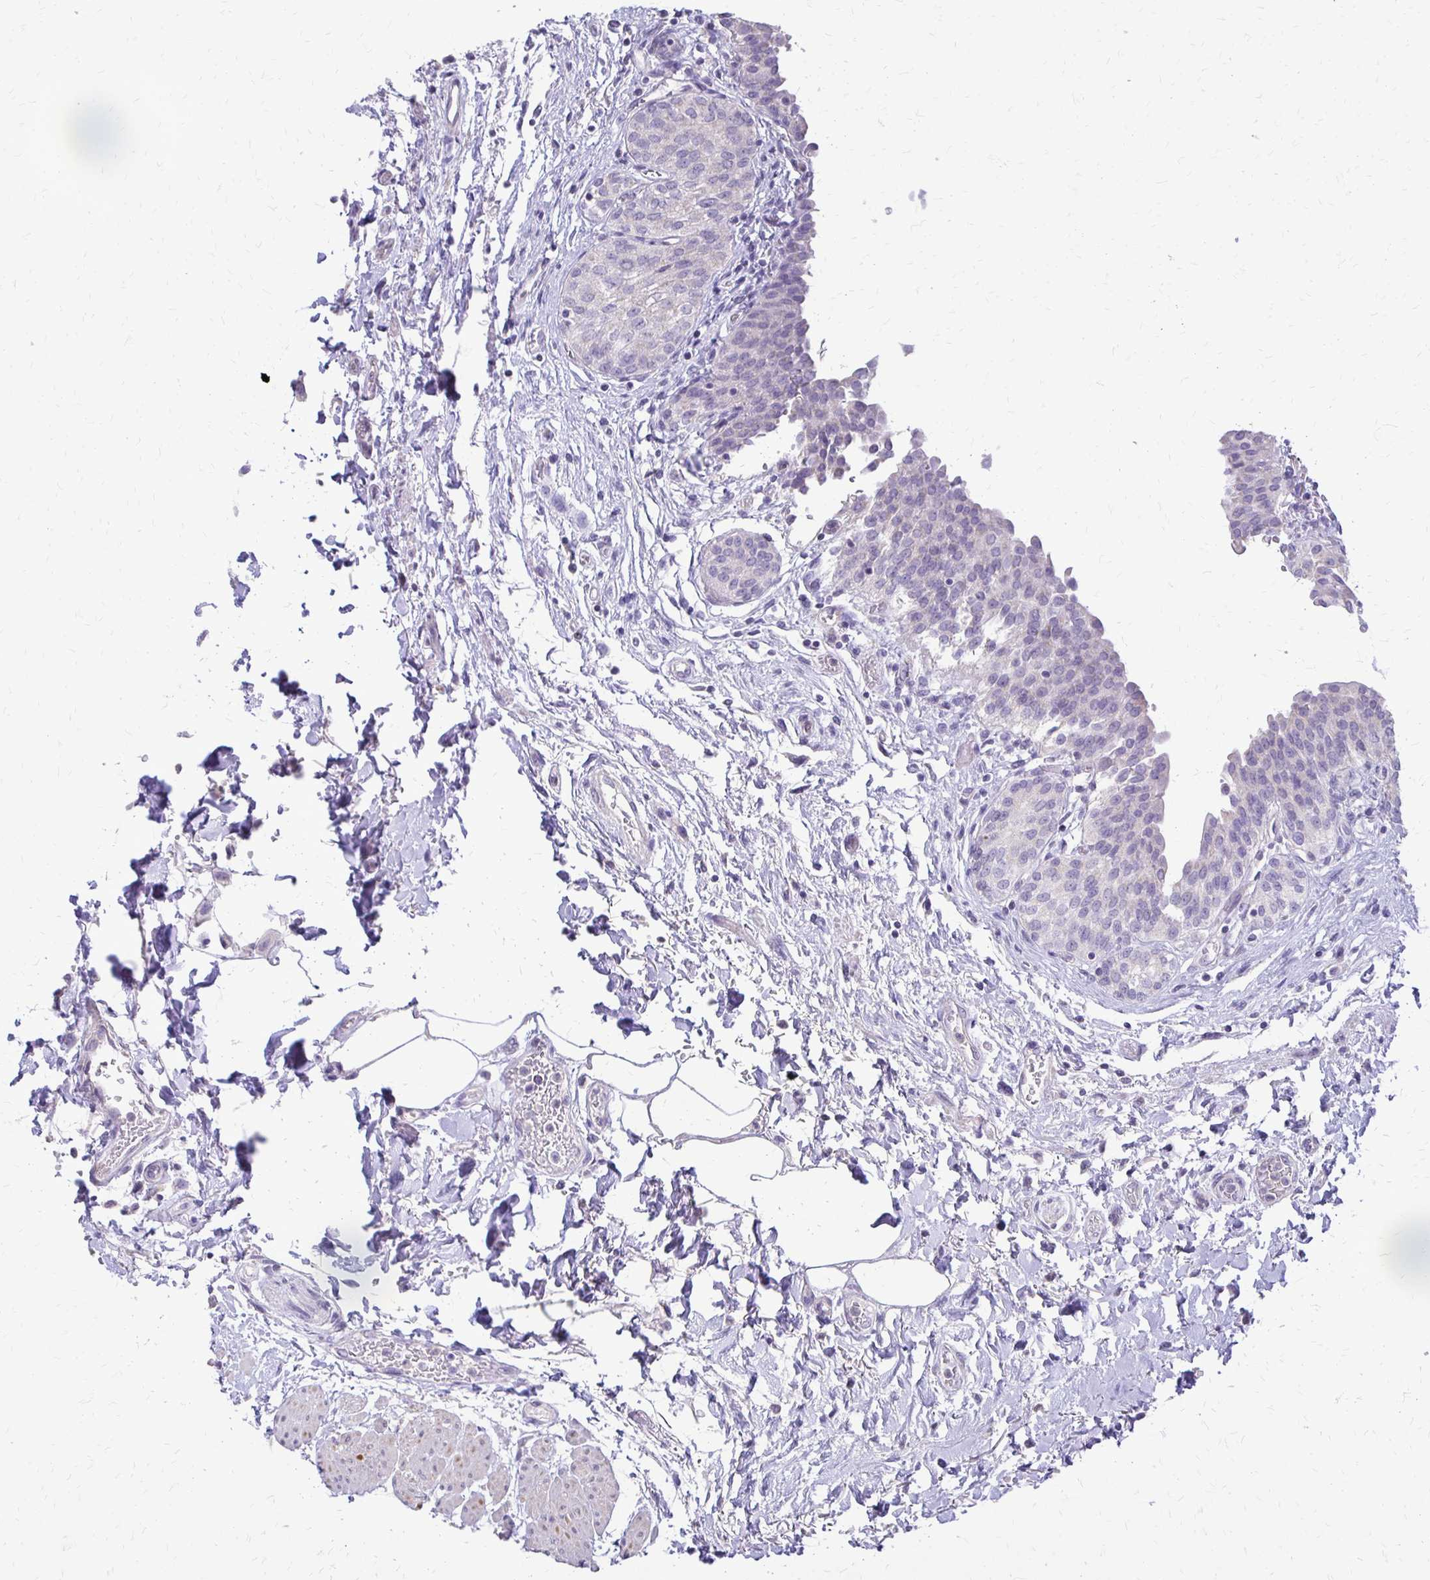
{"staining": {"intensity": "negative", "quantity": "none", "location": "none"}, "tissue": "urinary bladder", "cell_type": "Urothelial cells", "image_type": "normal", "snomed": [{"axis": "morphology", "description": "Normal tissue, NOS"}, {"axis": "topography", "description": "Urinary bladder"}], "caption": "IHC histopathology image of unremarkable urinary bladder stained for a protein (brown), which exhibits no expression in urothelial cells.", "gene": "ALPG", "patient": {"sex": "male", "age": 68}}